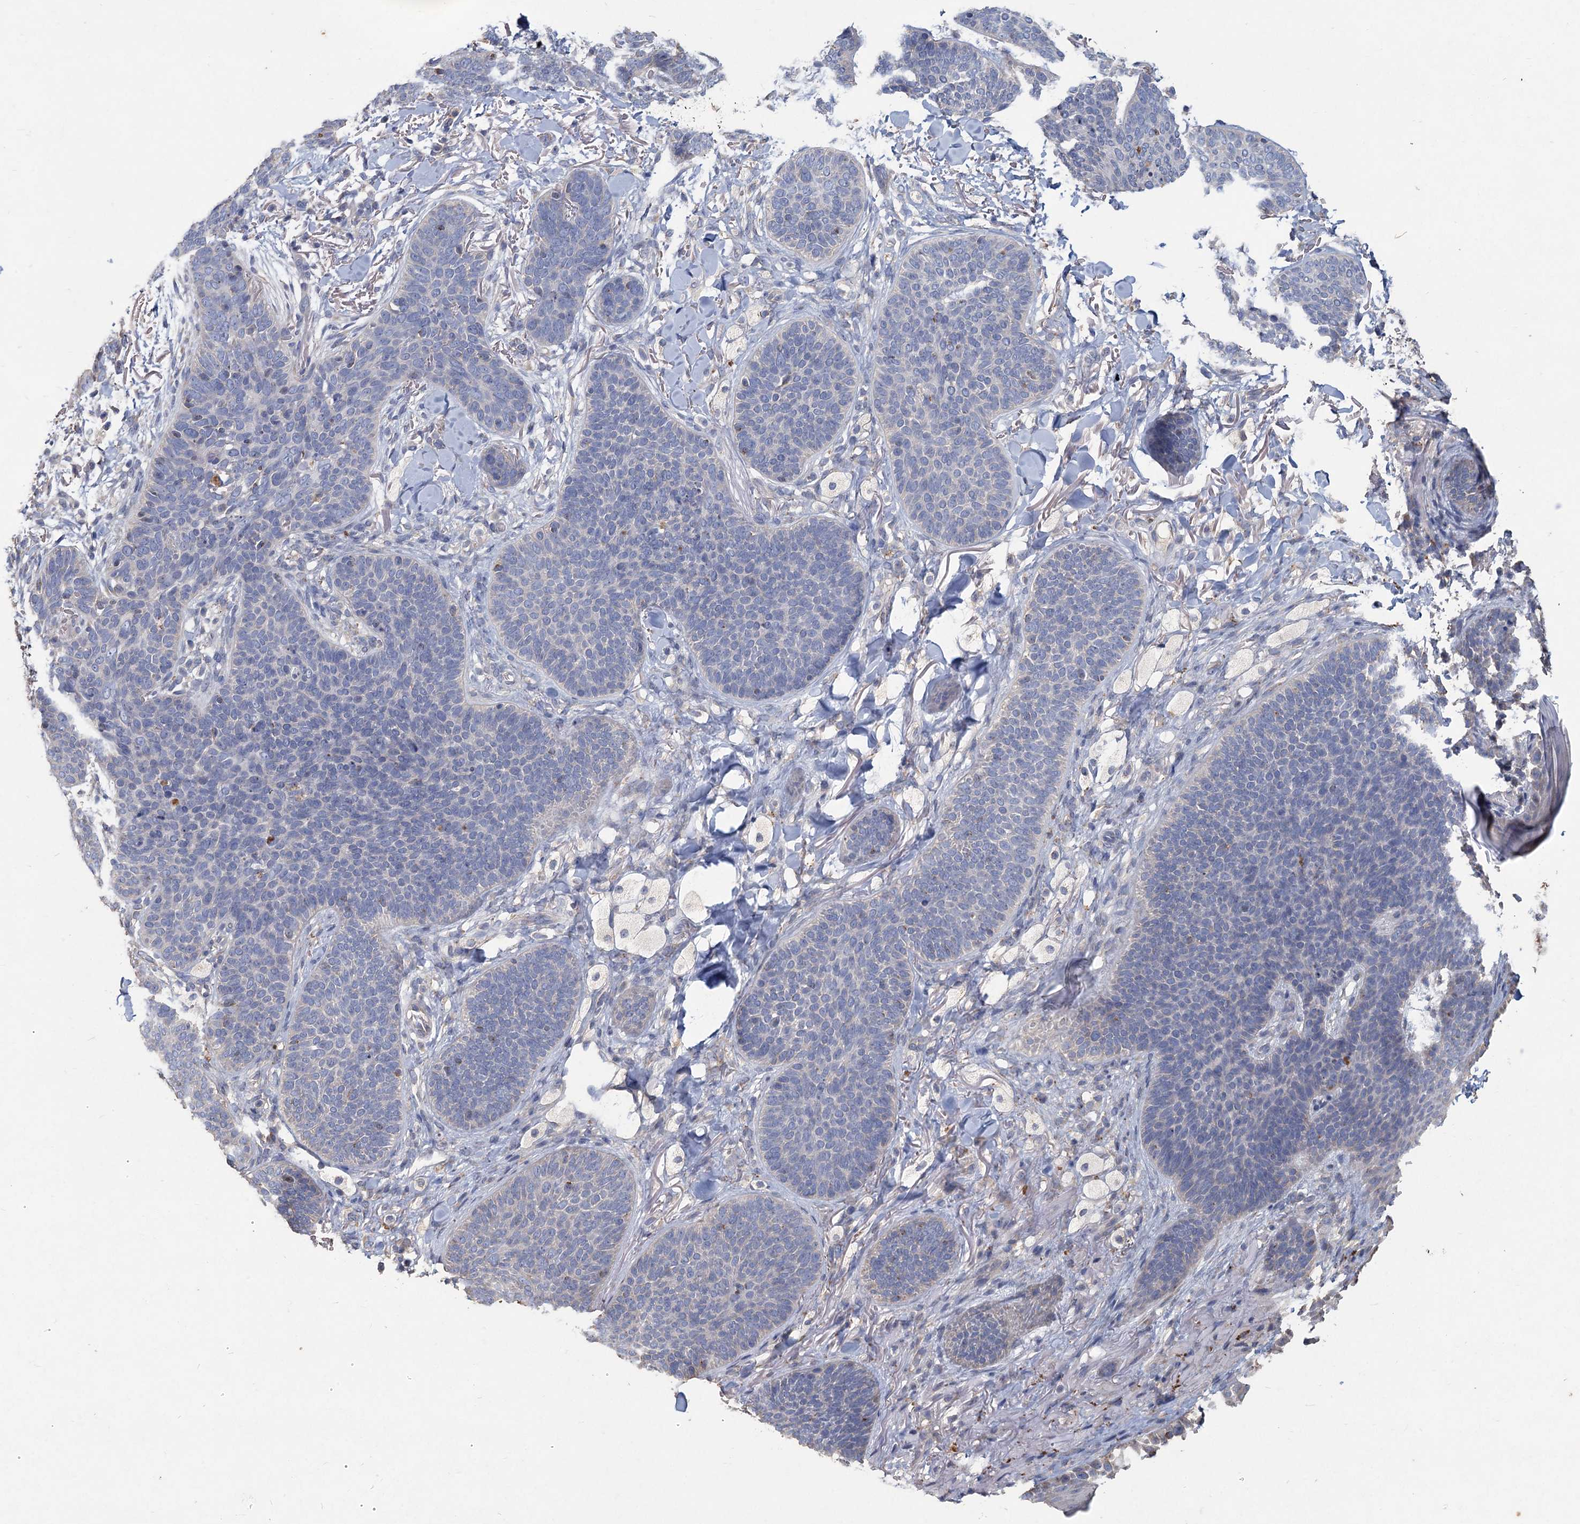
{"staining": {"intensity": "negative", "quantity": "none", "location": "none"}, "tissue": "skin cancer", "cell_type": "Tumor cells", "image_type": "cancer", "snomed": [{"axis": "morphology", "description": "Basal cell carcinoma"}, {"axis": "topography", "description": "Skin"}], "caption": "Skin basal cell carcinoma was stained to show a protein in brown. There is no significant positivity in tumor cells. The staining was performed using DAB to visualize the protein expression in brown, while the nuclei were stained in blue with hematoxylin (Magnification: 20x).", "gene": "HES2", "patient": {"sex": "male", "age": 85}}